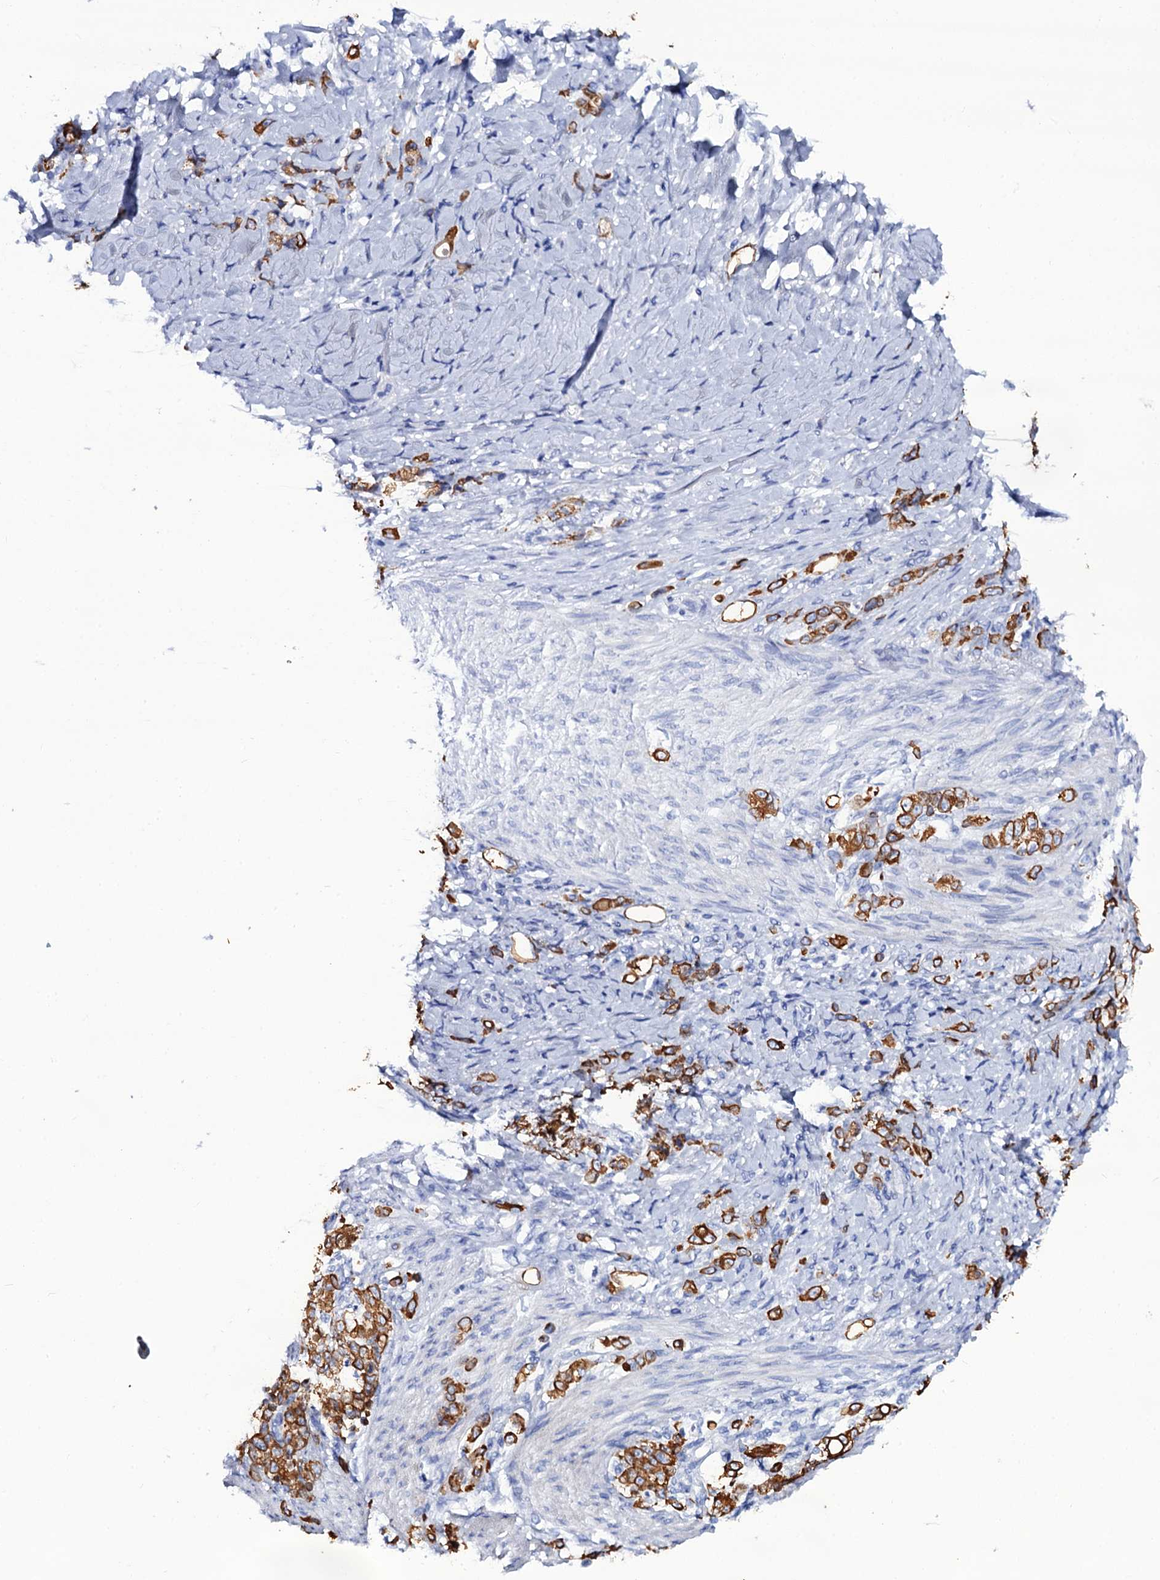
{"staining": {"intensity": "strong", "quantity": ">75%", "location": "cytoplasmic/membranous"}, "tissue": "stomach cancer", "cell_type": "Tumor cells", "image_type": "cancer", "snomed": [{"axis": "morphology", "description": "Adenocarcinoma, NOS"}, {"axis": "topography", "description": "Stomach"}], "caption": "Immunohistochemical staining of human stomach cancer shows high levels of strong cytoplasmic/membranous positivity in about >75% of tumor cells.", "gene": "RAB3IP", "patient": {"sex": "female", "age": 79}}